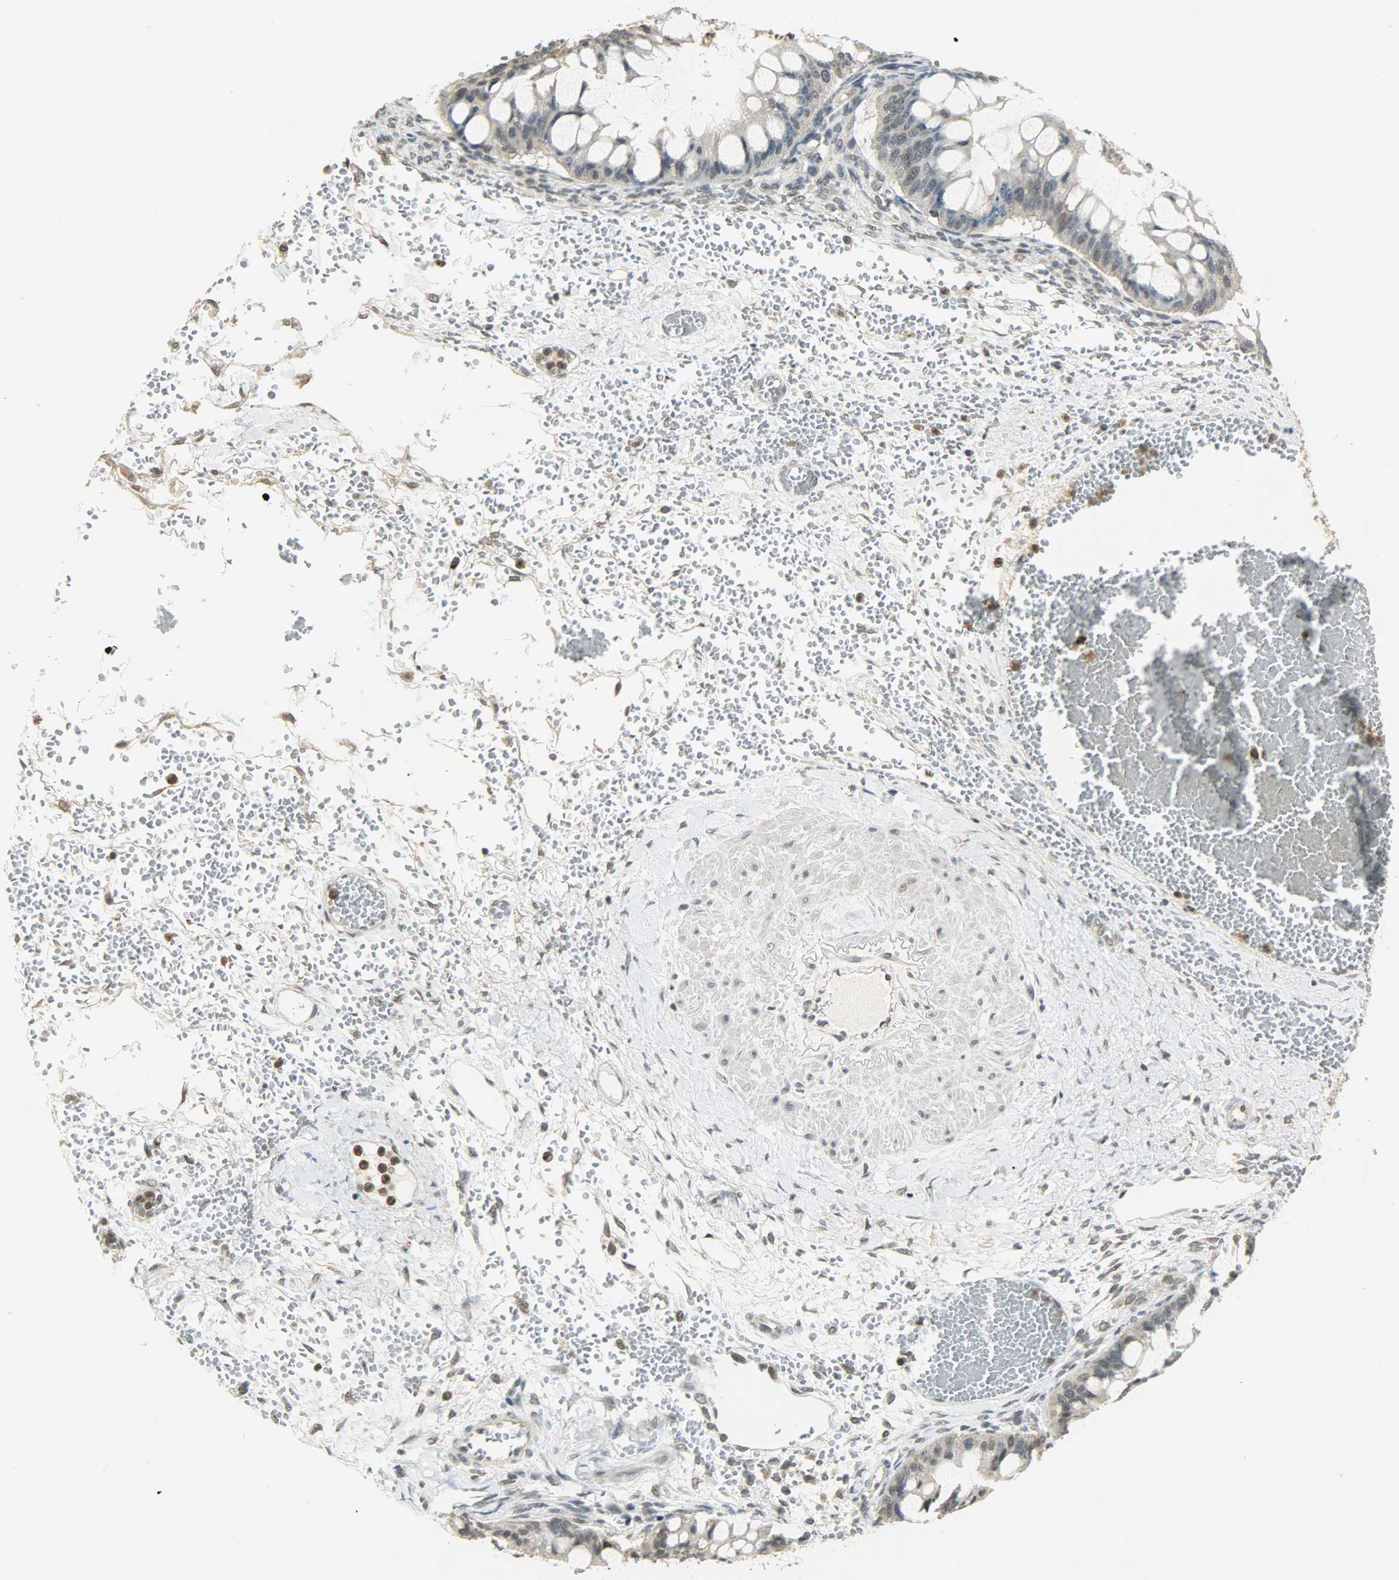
{"staining": {"intensity": "weak", "quantity": "<25%", "location": "nuclear"}, "tissue": "ovarian cancer", "cell_type": "Tumor cells", "image_type": "cancer", "snomed": [{"axis": "morphology", "description": "Cystadenocarcinoma, mucinous, NOS"}, {"axis": "topography", "description": "Ovary"}], "caption": "A micrograph of human mucinous cystadenocarcinoma (ovarian) is negative for staining in tumor cells.", "gene": "SMARCA5", "patient": {"sex": "female", "age": 73}}